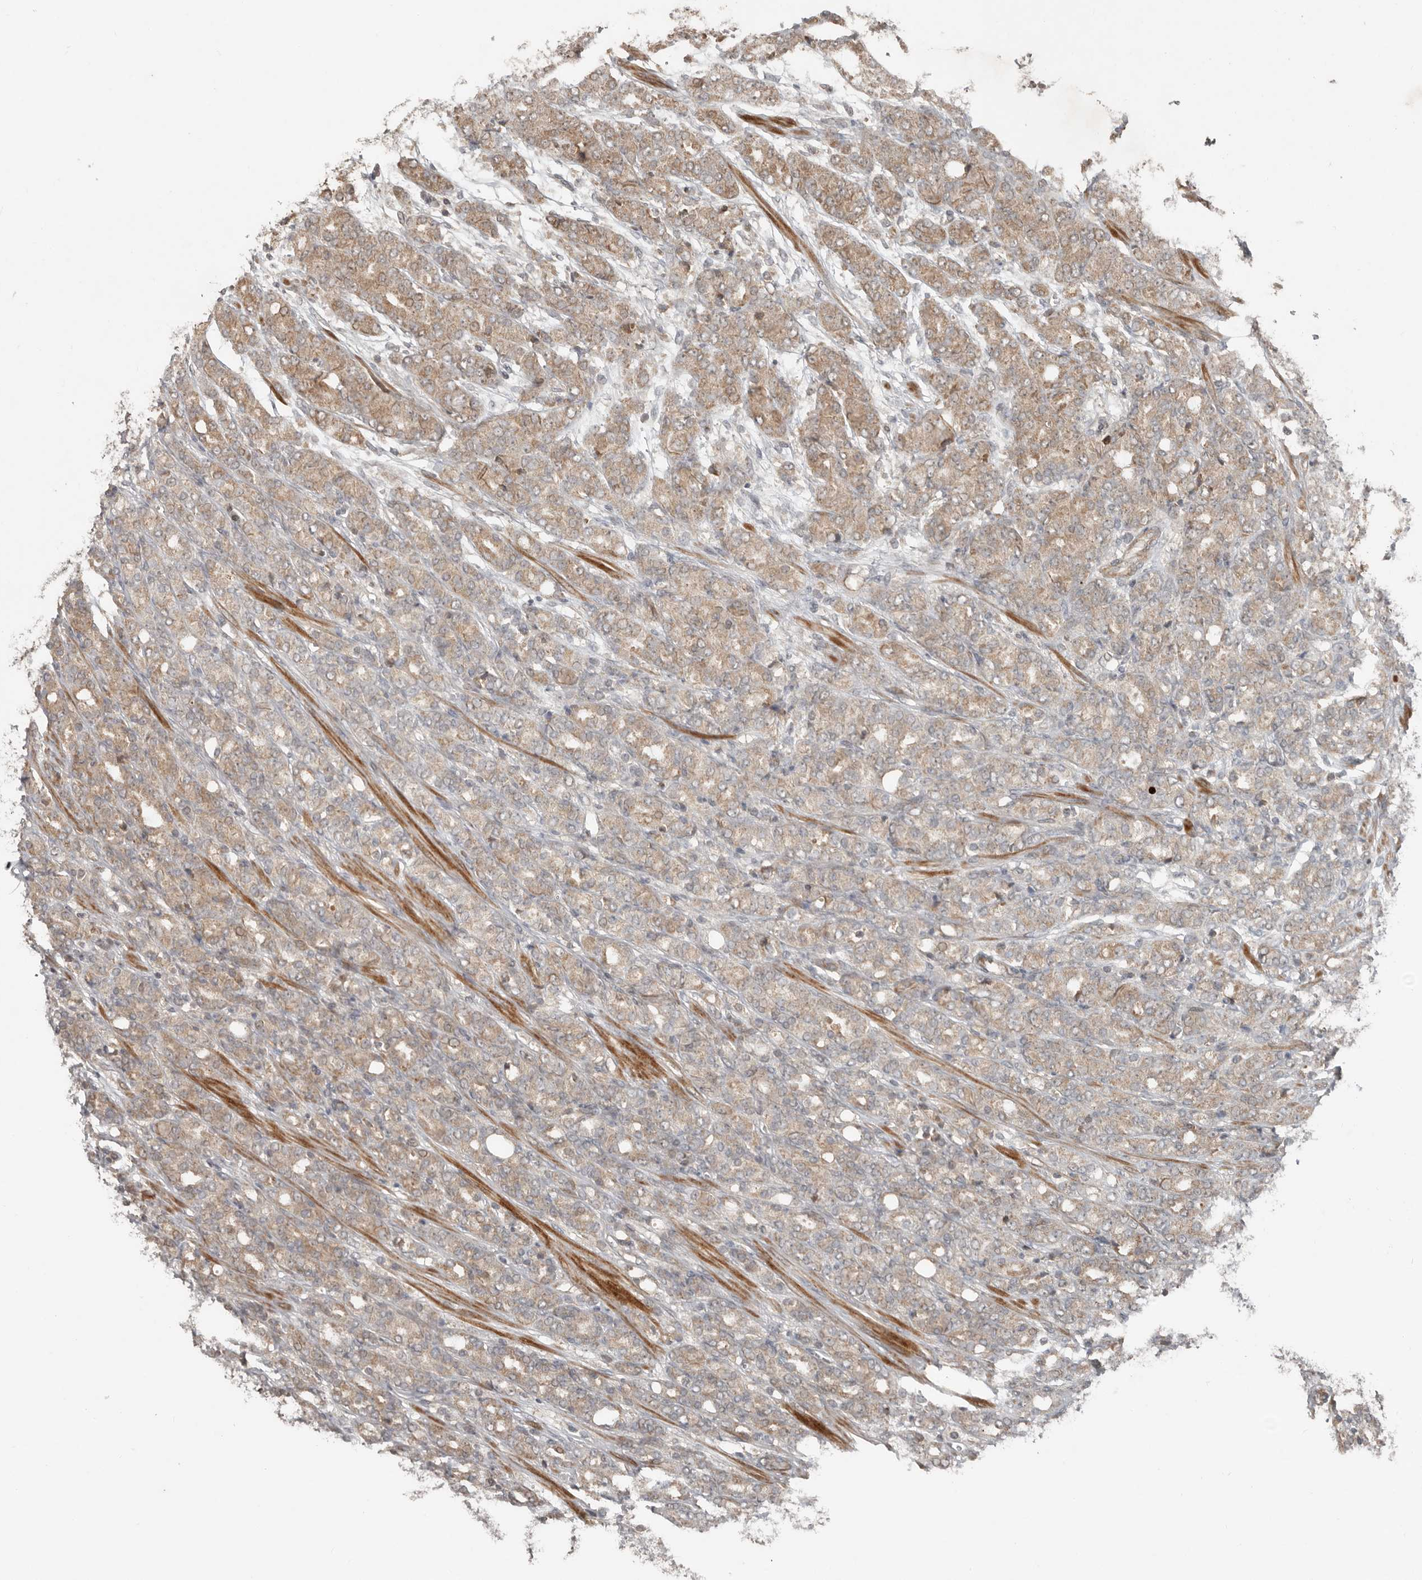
{"staining": {"intensity": "weak", "quantity": ">75%", "location": "cytoplasmic/membranous"}, "tissue": "prostate cancer", "cell_type": "Tumor cells", "image_type": "cancer", "snomed": [{"axis": "morphology", "description": "Adenocarcinoma, High grade"}, {"axis": "topography", "description": "Prostate"}], "caption": "Weak cytoplasmic/membranous protein staining is appreciated in about >75% of tumor cells in adenocarcinoma (high-grade) (prostate).", "gene": "SLC6A7", "patient": {"sex": "male", "age": 62}}